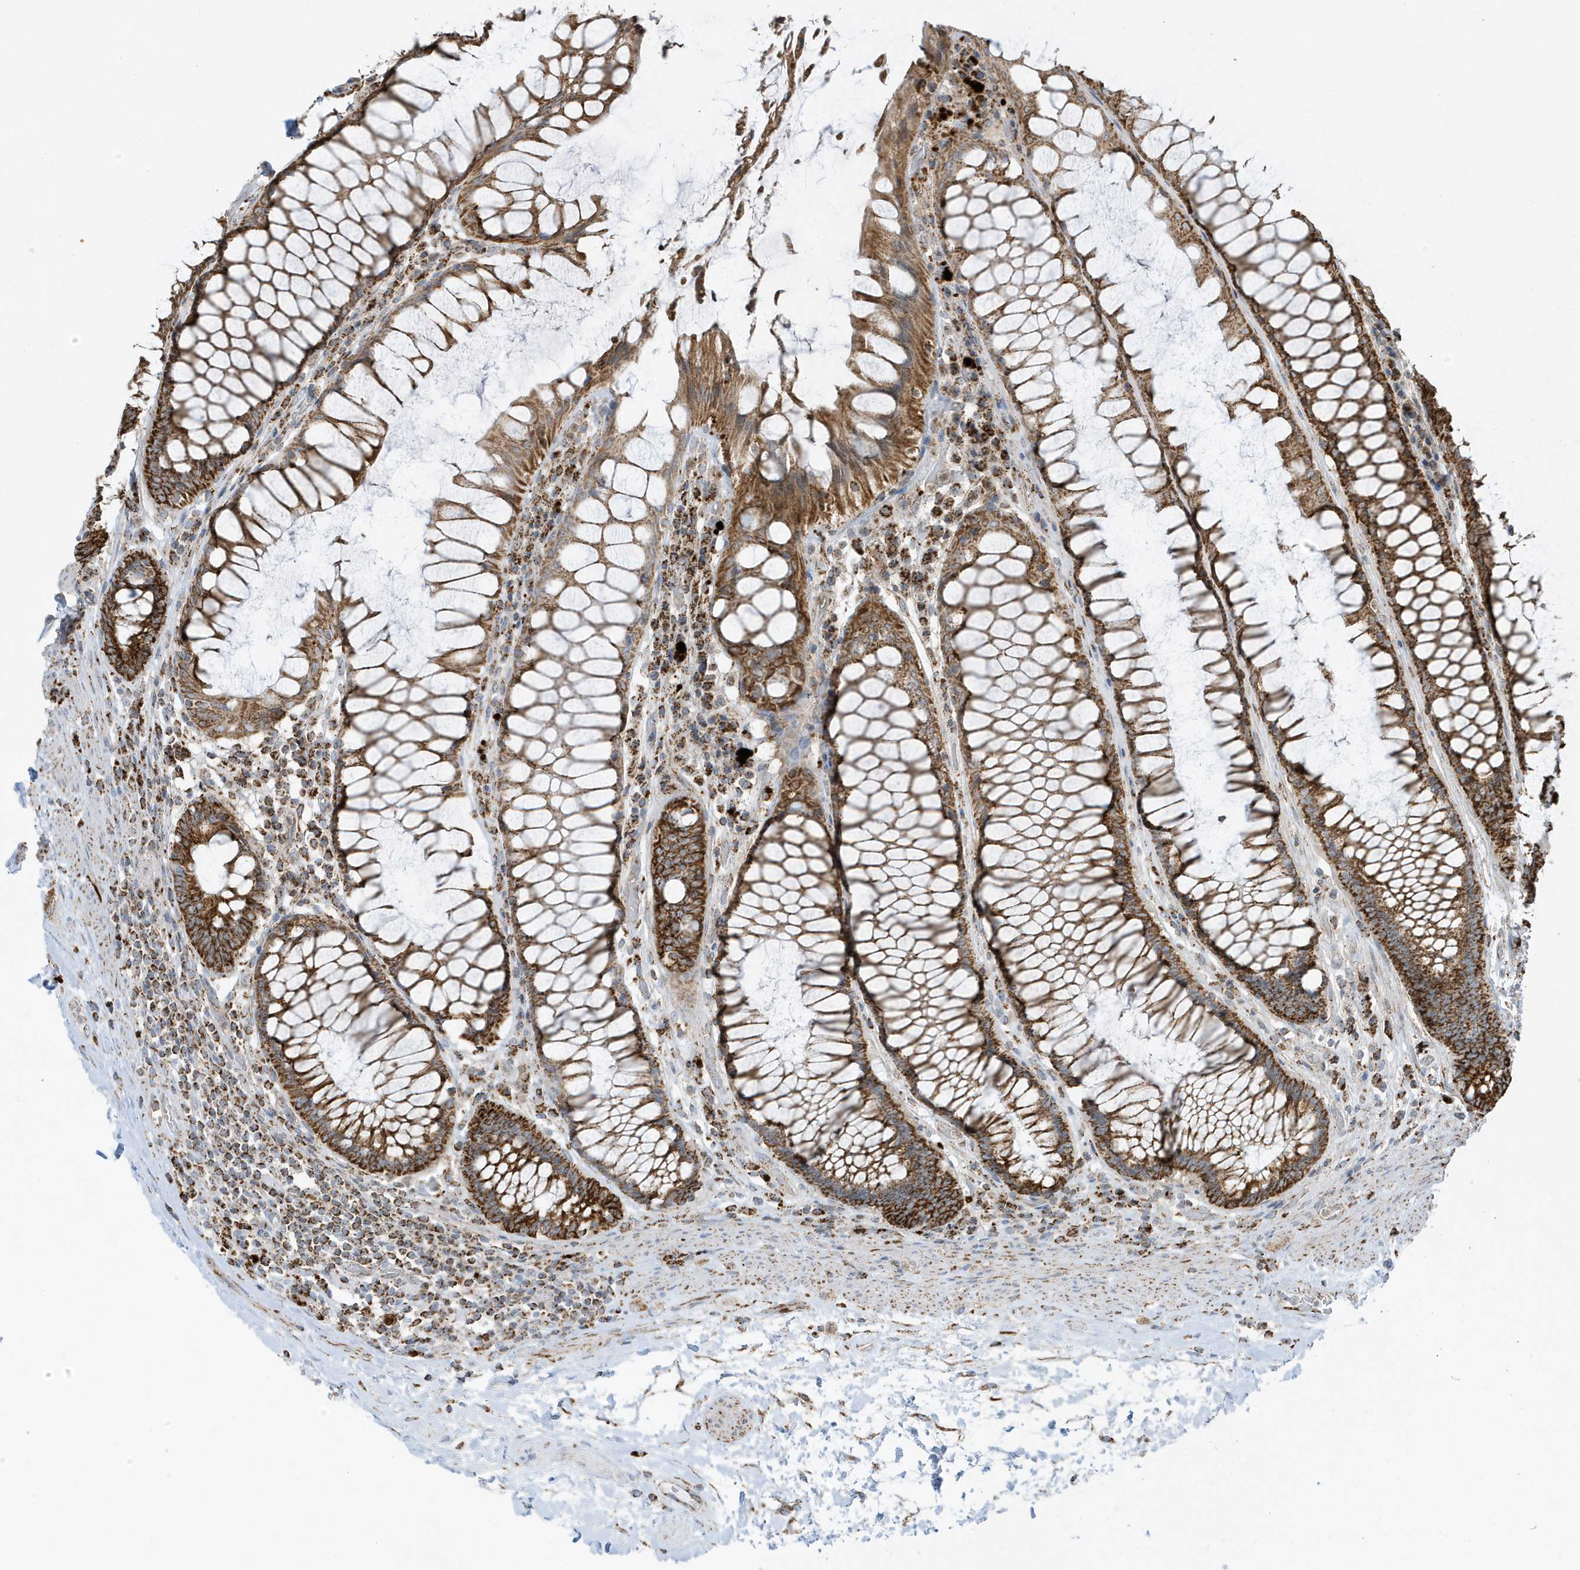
{"staining": {"intensity": "strong", "quantity": ">75%", "location": "cytoplasmic/membranous"}, "tissue": "rectum", "cell_type": "Glandular cells", "image_type": "normal", "snomed": [{"axis": "morphology", "description": "Normal tissue, NOS"}, {"axis": "topography", "description": "Rectum"}], "caption": "Unremarkable rectum shows strong cytoplasmic/membranous staining in about >75% of glandular cells Using DAB (brown) and hematoxylin (blue) stains, captured at high magnification using brightfield microscopy..", "gene": "ATP5ME", "patient": {"sex": "male", "age": 64}}